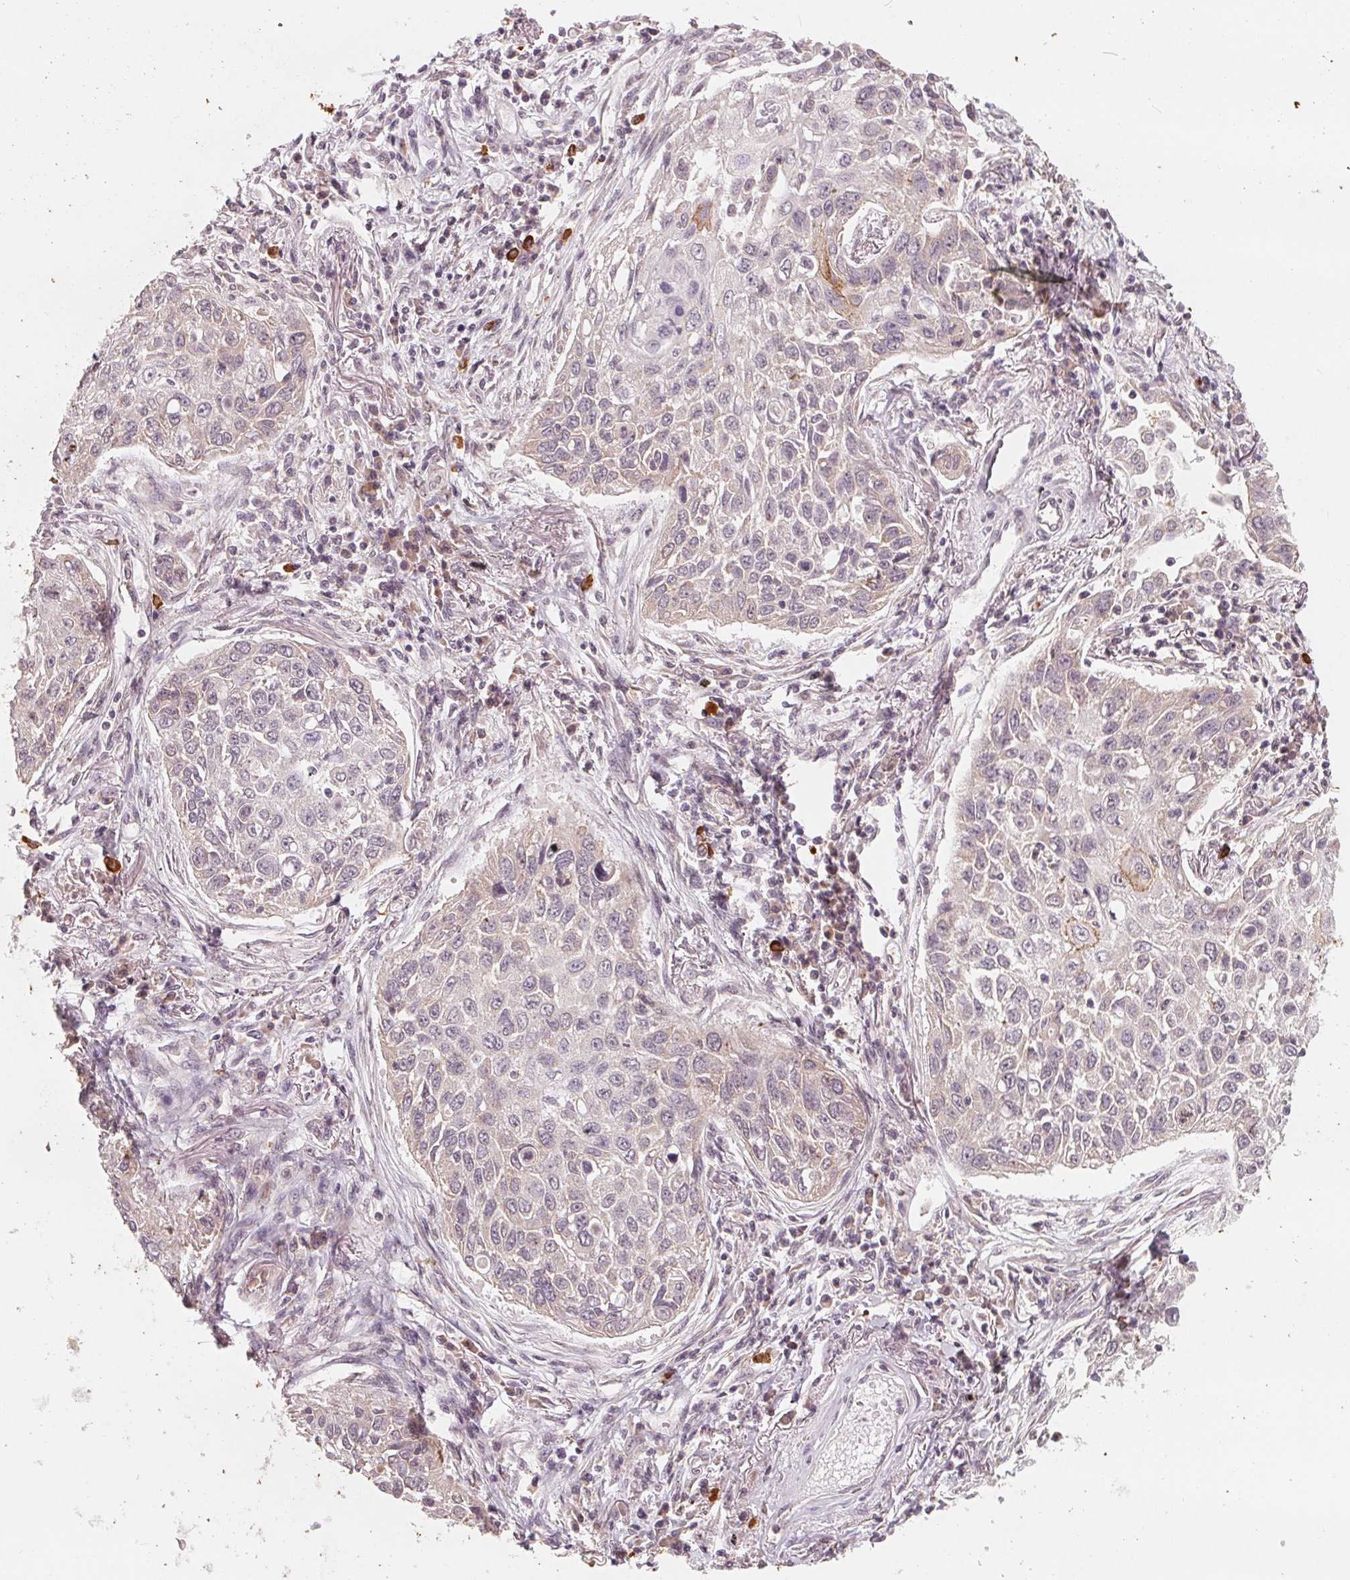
{"staining": {"intensity": "negative", "quantity": "none", "location": "none"}, "tissue": "lung cancer", "cell_type": "Tumor cells", "image_type": "cancer", "snomed": [{"axis": "morphology", "description": "Squamous cell carcinoma, NOS"}, {"axis": "topography", "description": "Lung"}], "caption": "DAB immunohistochemical staining of human lung cancer exhibits no significant staining in tumor cells.", "gene": "GIGYF2", "patient": {"sex": "male", "age": 75}}